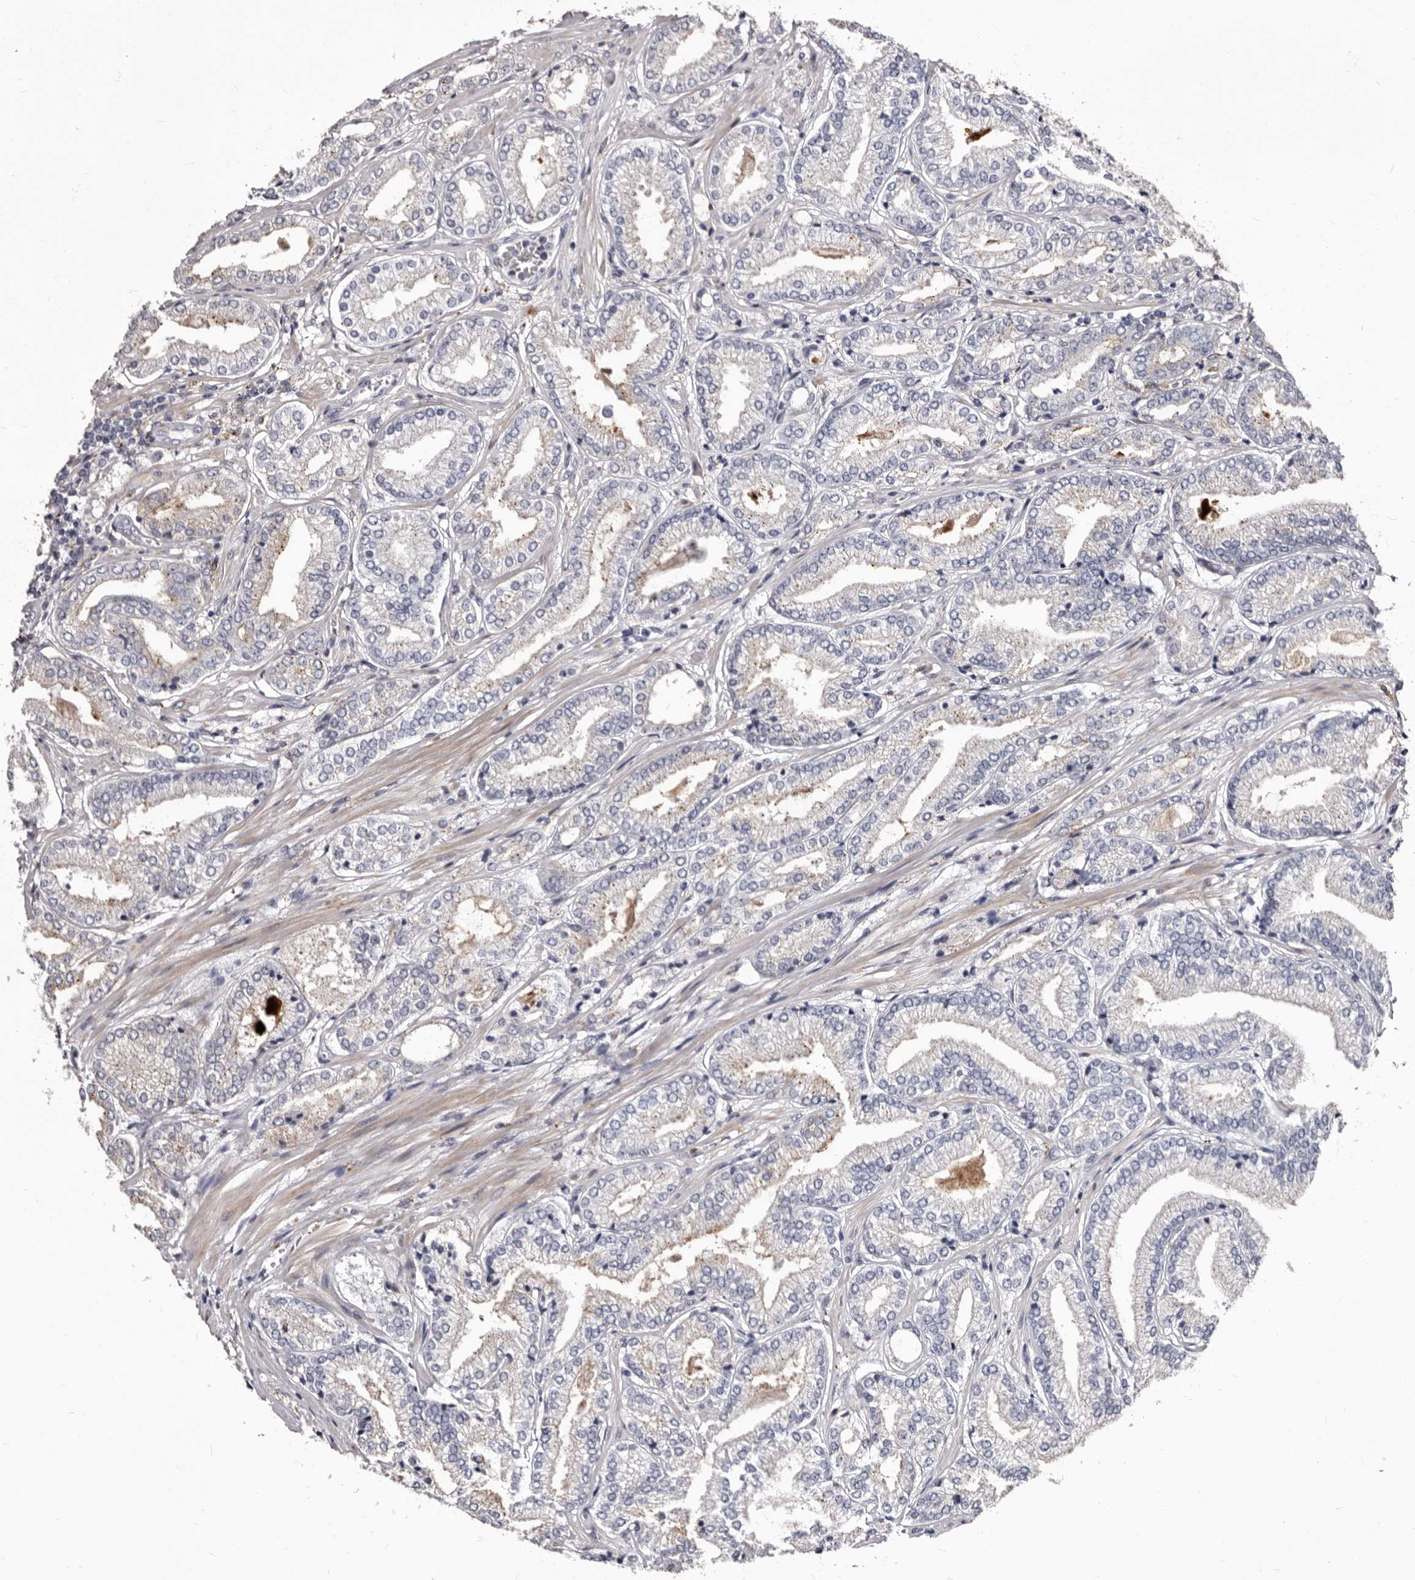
{"staining": {"intensity": "negative", "quantity": "none", "location": "none"}, "tissue": "prostate cancer", "cell_type": "Tumor cells", "image_type": "cancer", "snomed": [{"axis": "morphology", "description": "Adenocarcinoma, Low grade"}, {"axis": "topography", "description": "Prostate"}], "caption": "IHC of human prostate cancer (low-grade adenocarcinoma) shows no staining in tumor cells. (DAB IHC visualized using brightfield microscopy, high magnification).", "gene": "AUNIP", "patient": {"sex": "male", "age": 62}}